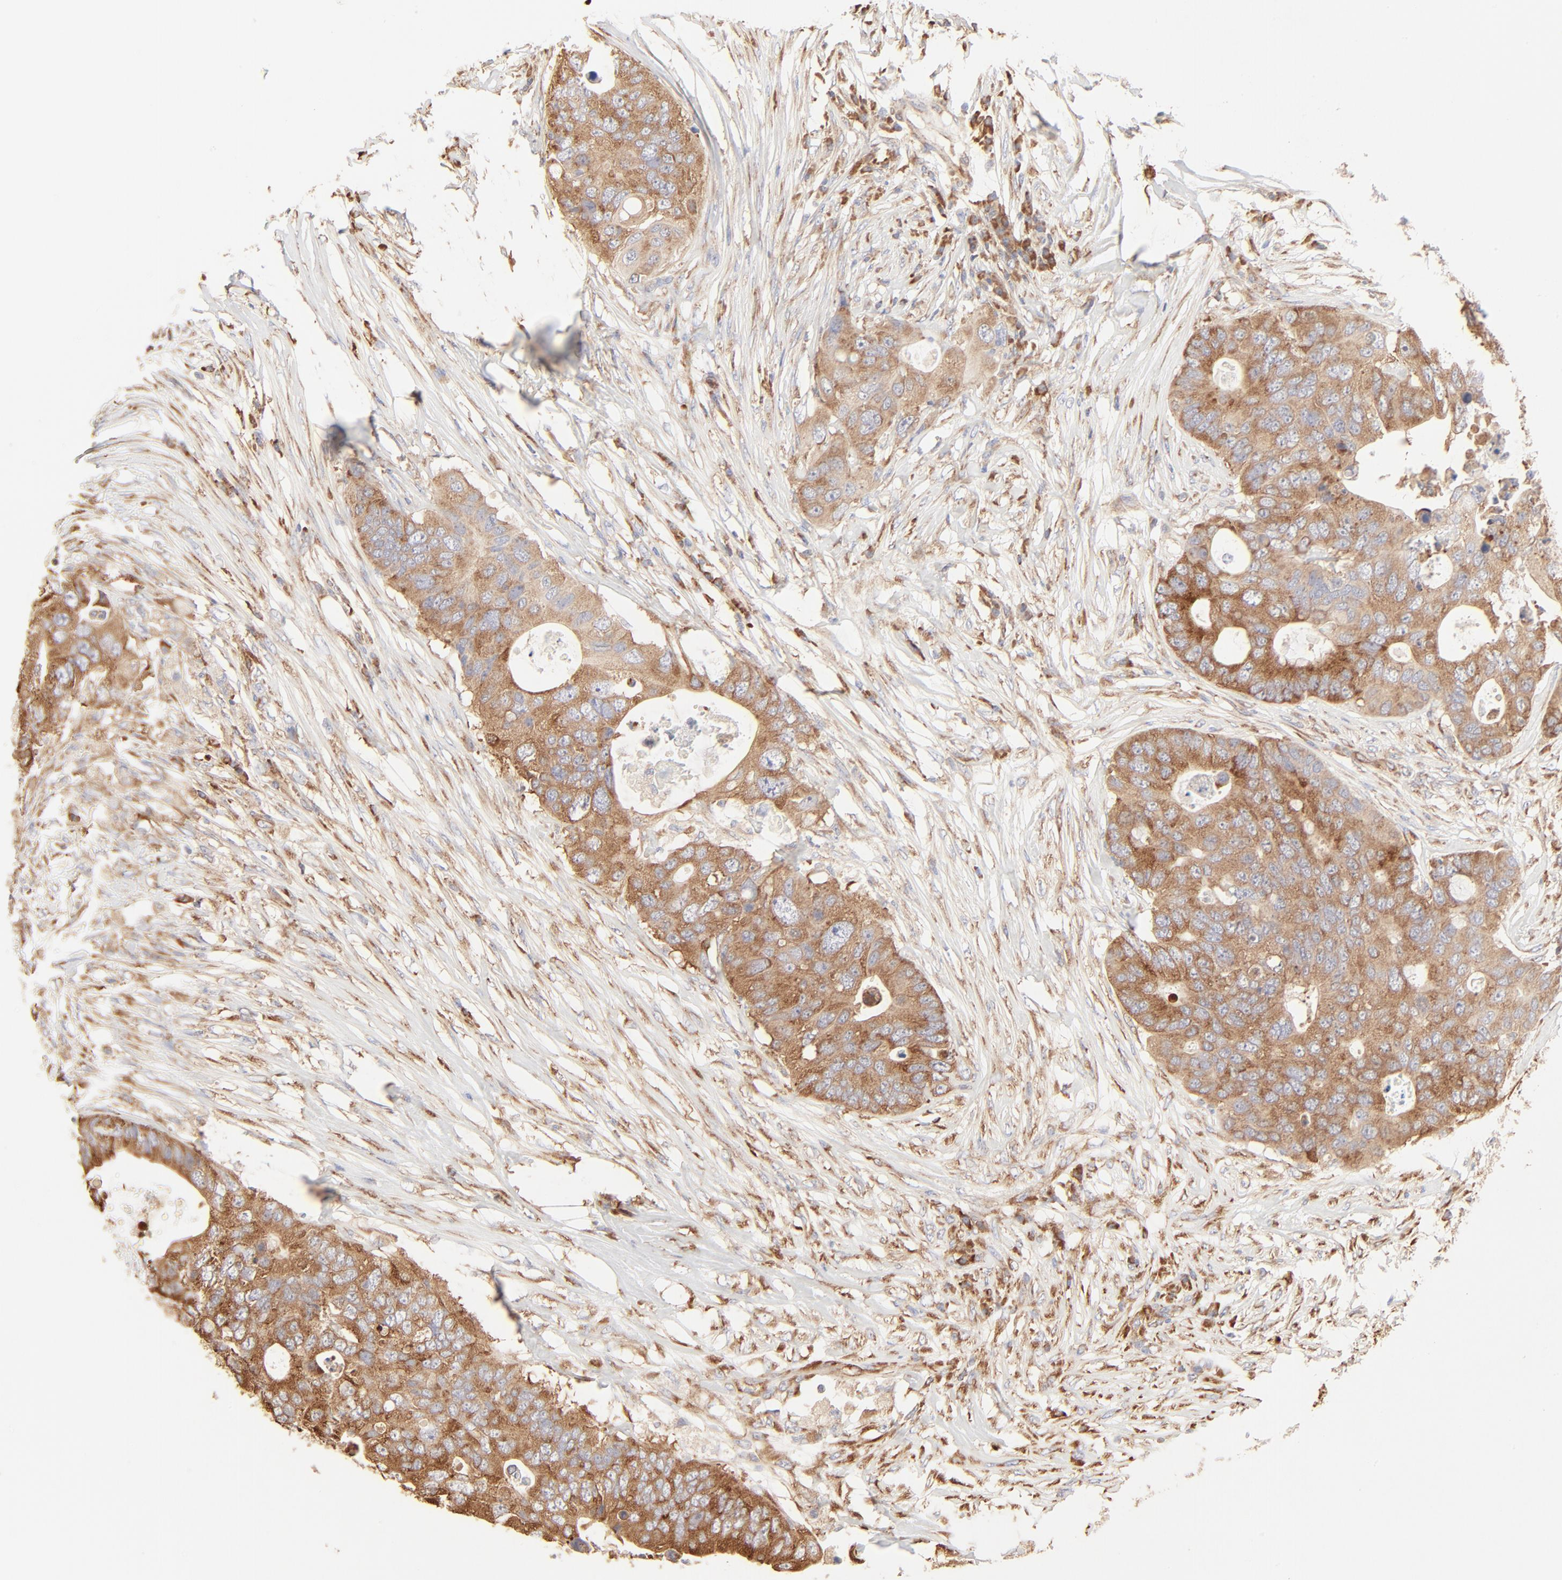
{"staining": {"intensity": "moderate", "quantity": ">75%", "location": "cytoplasmic/membranous"}, "tissue": "colorectal cancer", "cell_type": "Tumor cells", "image_type": "cancer", "snomed": [{"axis": "morphology", "description": "Adenocarcinoma, NOS"}, {"axis": "topography", "description": "Colon"}], "caption": "Protein staining reveals moderate cytoplasmic/membranous staining in about >75% of tumor cells in colorectal adenocarcinoma.", "gene": "RPS20", "patient": {"sex": "male", "age": 71}}